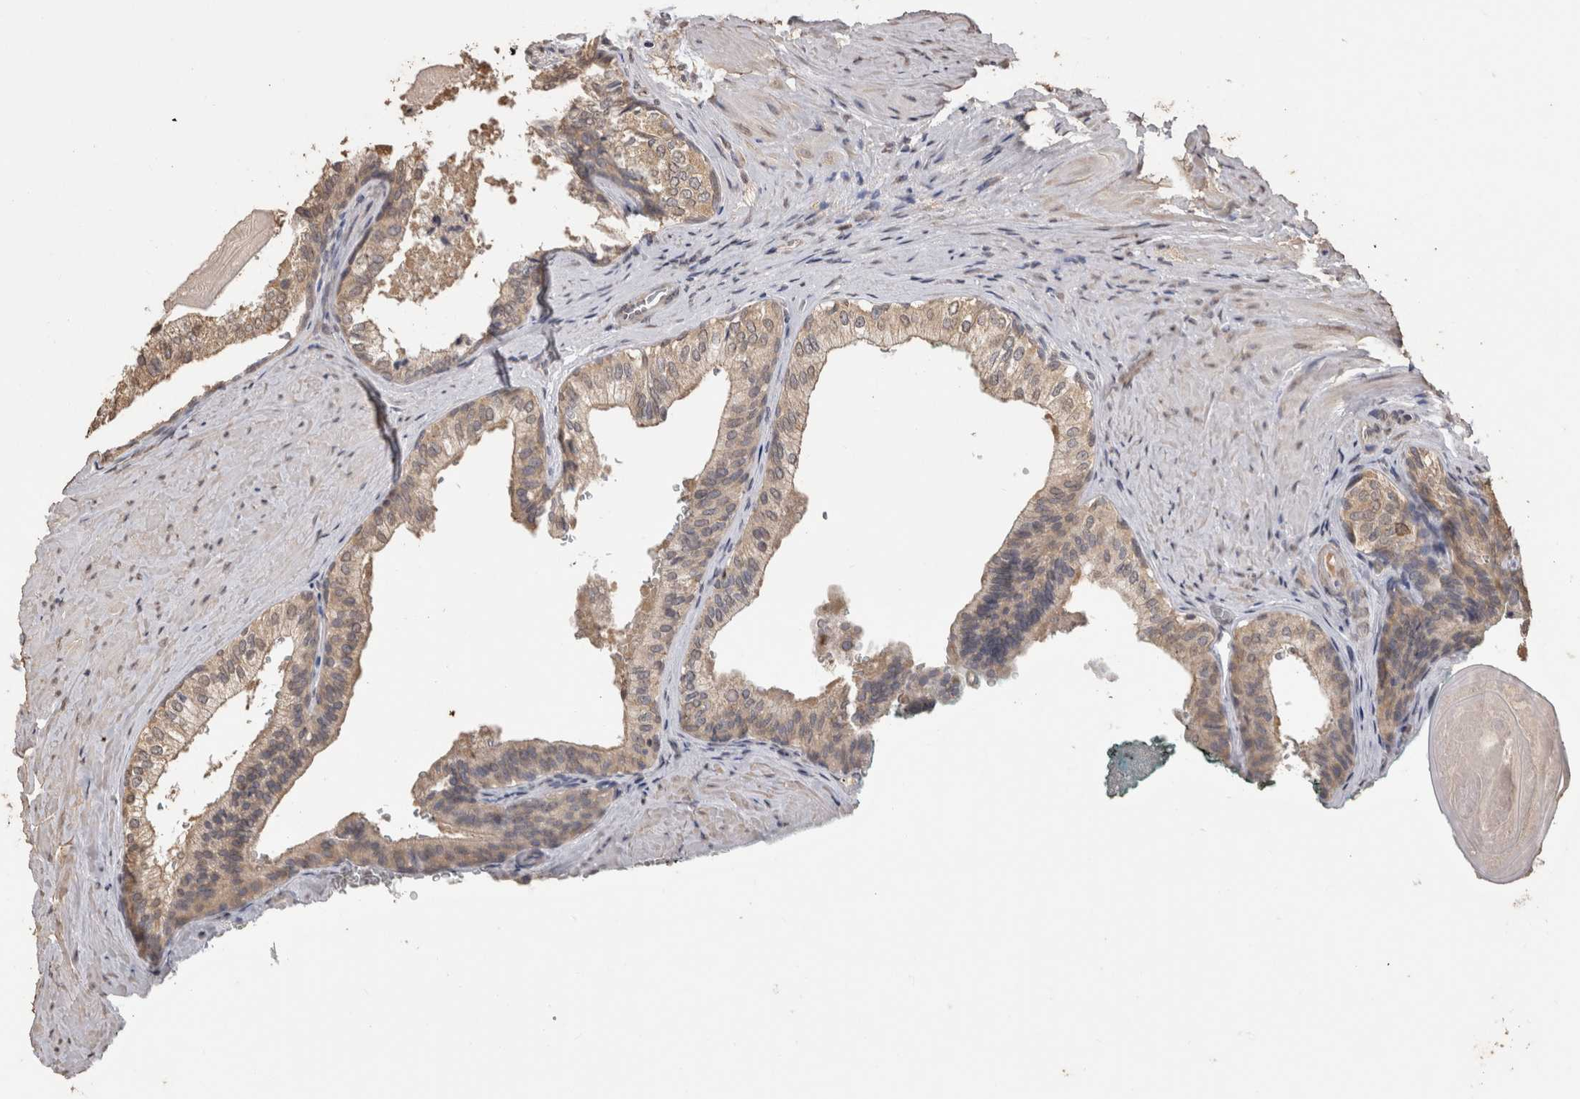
{"staining": {"intensity": "weak", "quantity": ">75%", "location": "cytoplasmic/membranous"}, "tissue": "prostate cancer", "cell_type": "Tumor cells", "image_type": "cancer", "snomed": [{"axis": "morphology", "description": "Adenocarcinoma, Low grade"}, {"axis": "topography", "description": "Prostate"}], "caption": "About >75% of tumor cells in human prostate cancer demonstrate weak cytoplasmic/membranous protein staining as visualized by brown immunohistochemical staining.", "gene": "SOCS5", "patient": {"sex": "male", "age": 60}}